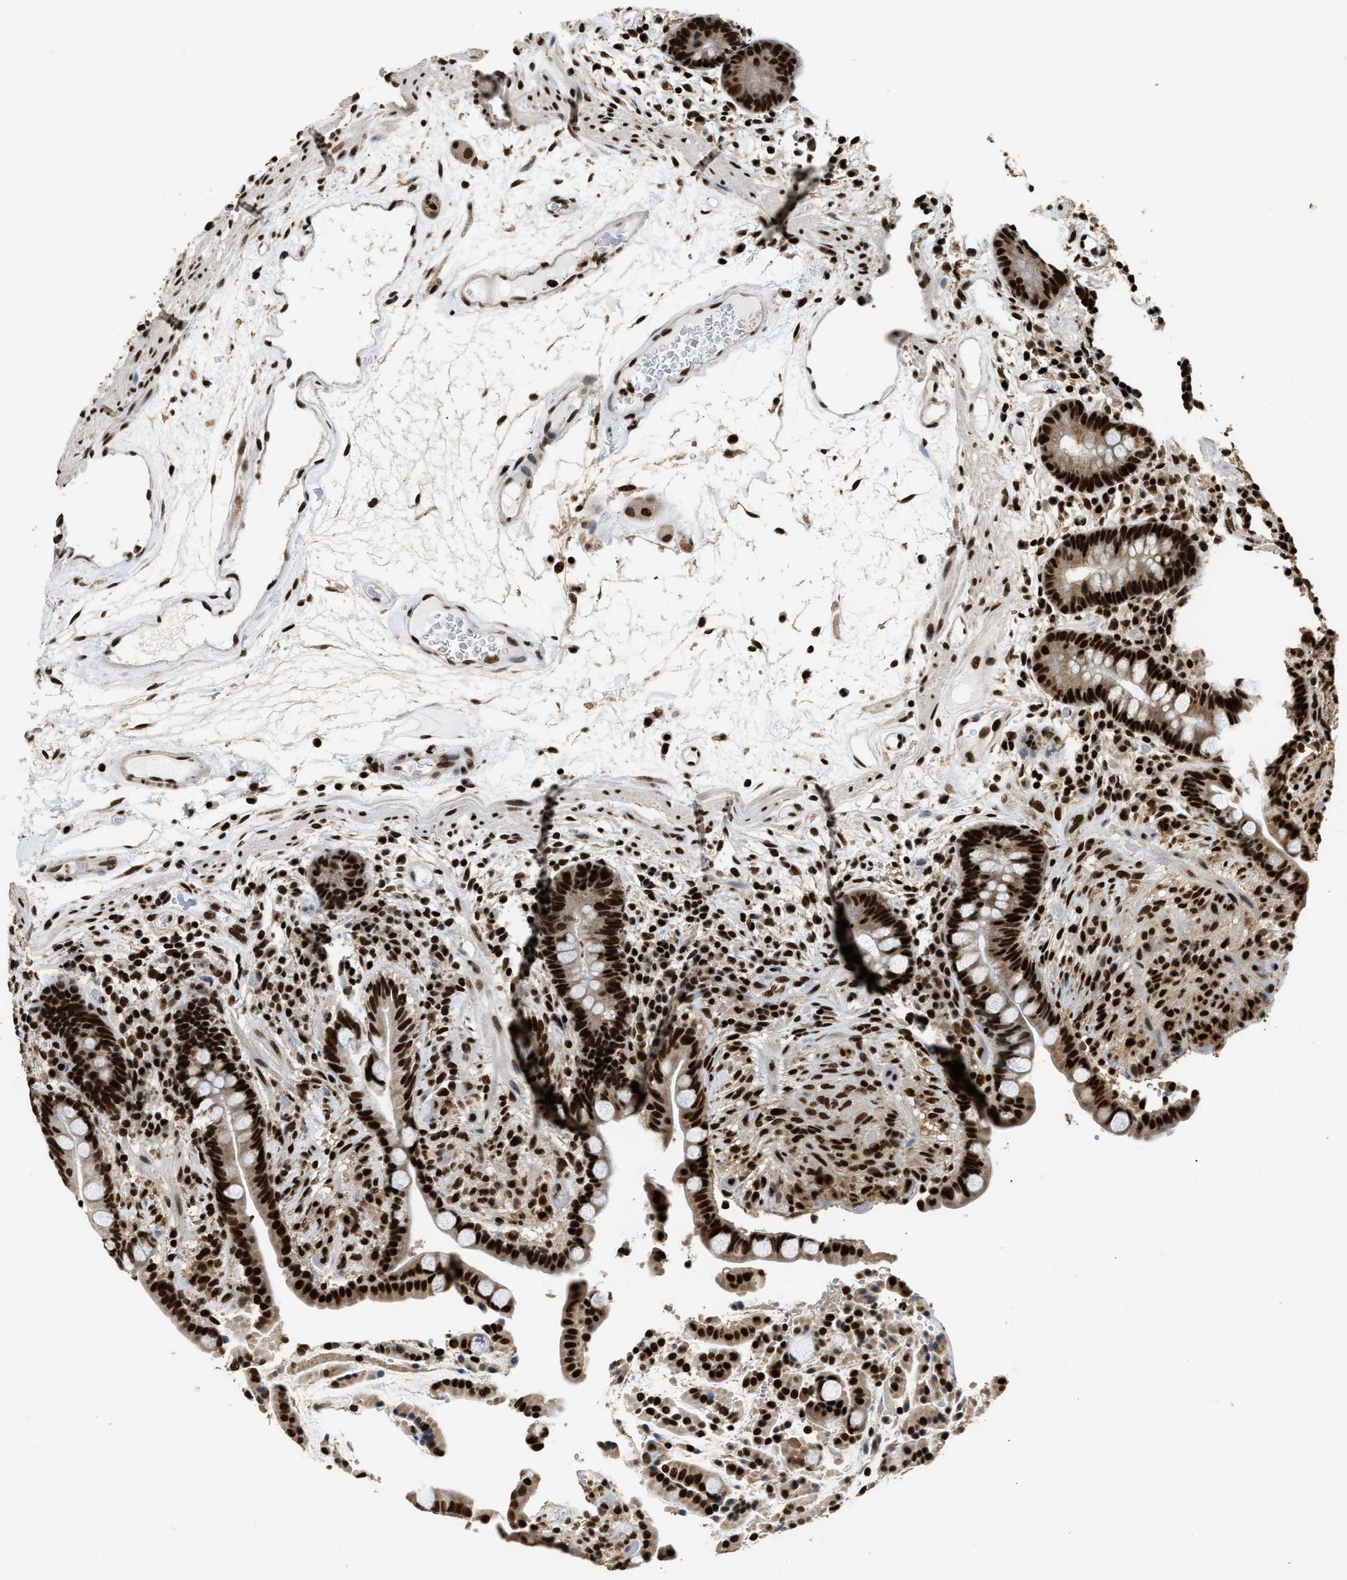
{"staining": {"intensity": "strong", "quantity": ">75%", "location": "nuclear"}, "tissue": "colon", "cell_type": "Endothelial cells", "image_type": "normal", "snomed": [{"axis": "morphology", "description": "Normal tissue, NOS"}, {"axis": "topography", "description": "Colon"}], "caption": "Normal colon exhibits strong nuclear positivity in about >75% of endothelial cells The protein is shown in brown color, while the nuclei are stained blue..", "gene": "RAD21", "patient": {"sex": "male", "age": 73}}